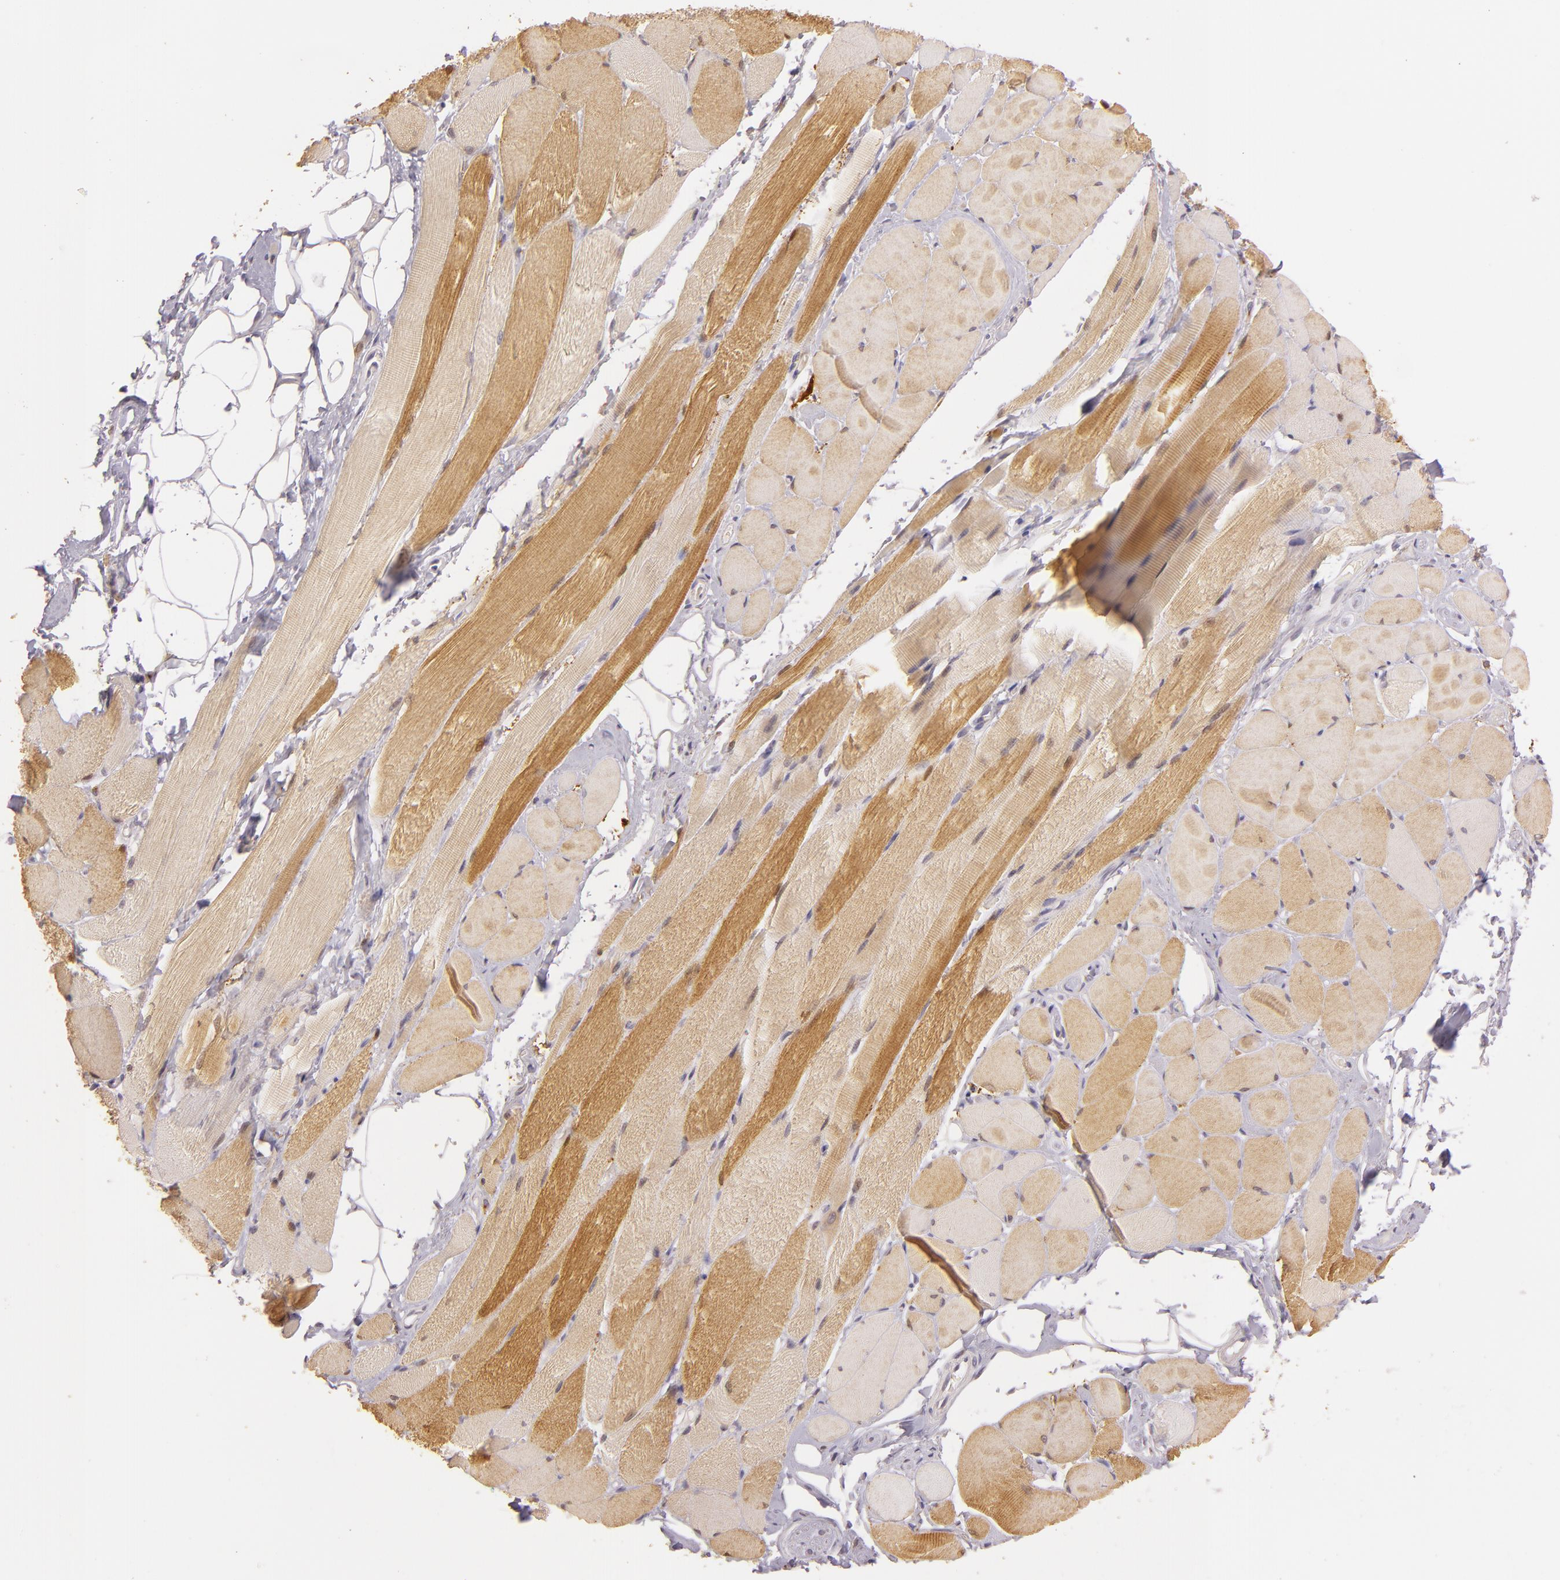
{"staining": {"intensity": "negative", "quantity": "none", "location": "none"}, "tissue": "adipose tissue", "cell_type": "Adipocytes", "image_type": "normal", "snomed": [{"axis": "morphology", "description": "Normal tissue, NOS"}, {"axis": "topography", "description": "Skeletal muscle"}, {"axis": "topography", "description": "Peripheral nerve tissue"}], "caption": "IHC image of normal human adipose tissue stained for a protein (brown), which demonstrates no positivity in adipocytes.", "gene": "LGMN", "patient": {"sex": "female", "age": 84}}